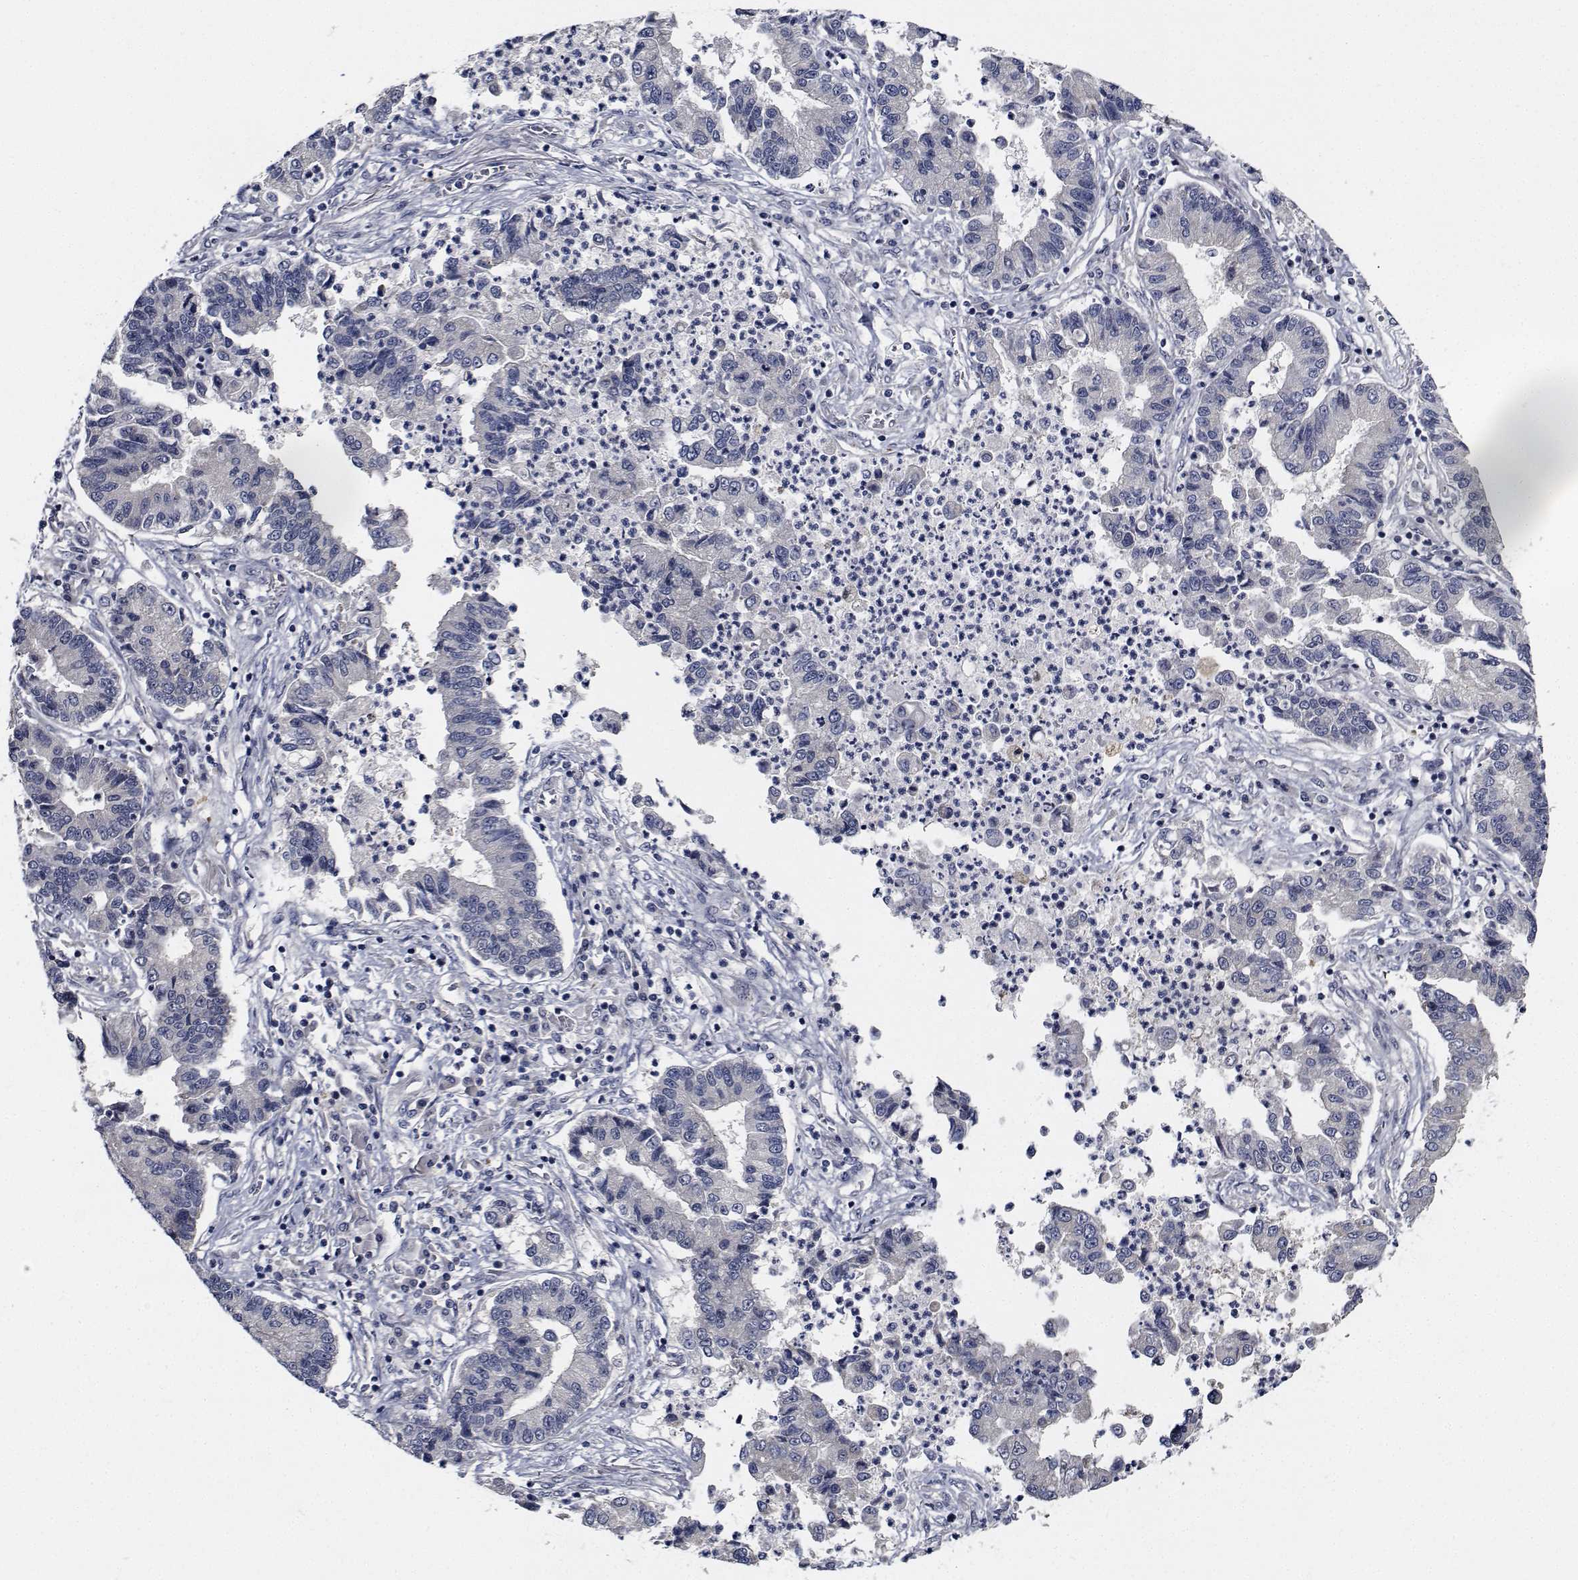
{"staining": {"intensity": "negative", "quantity": "none", "location": "none"}, "tissue": "lung cancer", "cell_type": "Tumor cells", "image_type": "cancer", "snomed": [{"axis": "morphology", "description": "Adenocarcinoma, NOS"}, {"axis": "topography", "description": "Lung"}], "caption": "DAB (3,3'-diaminobenzidine) immunohistochemical staining of adenocarcinoma (lung) shows no significant expression in tumor cells.", "gene": "NVL", "patient": {"sex": "female", "age": 57}}